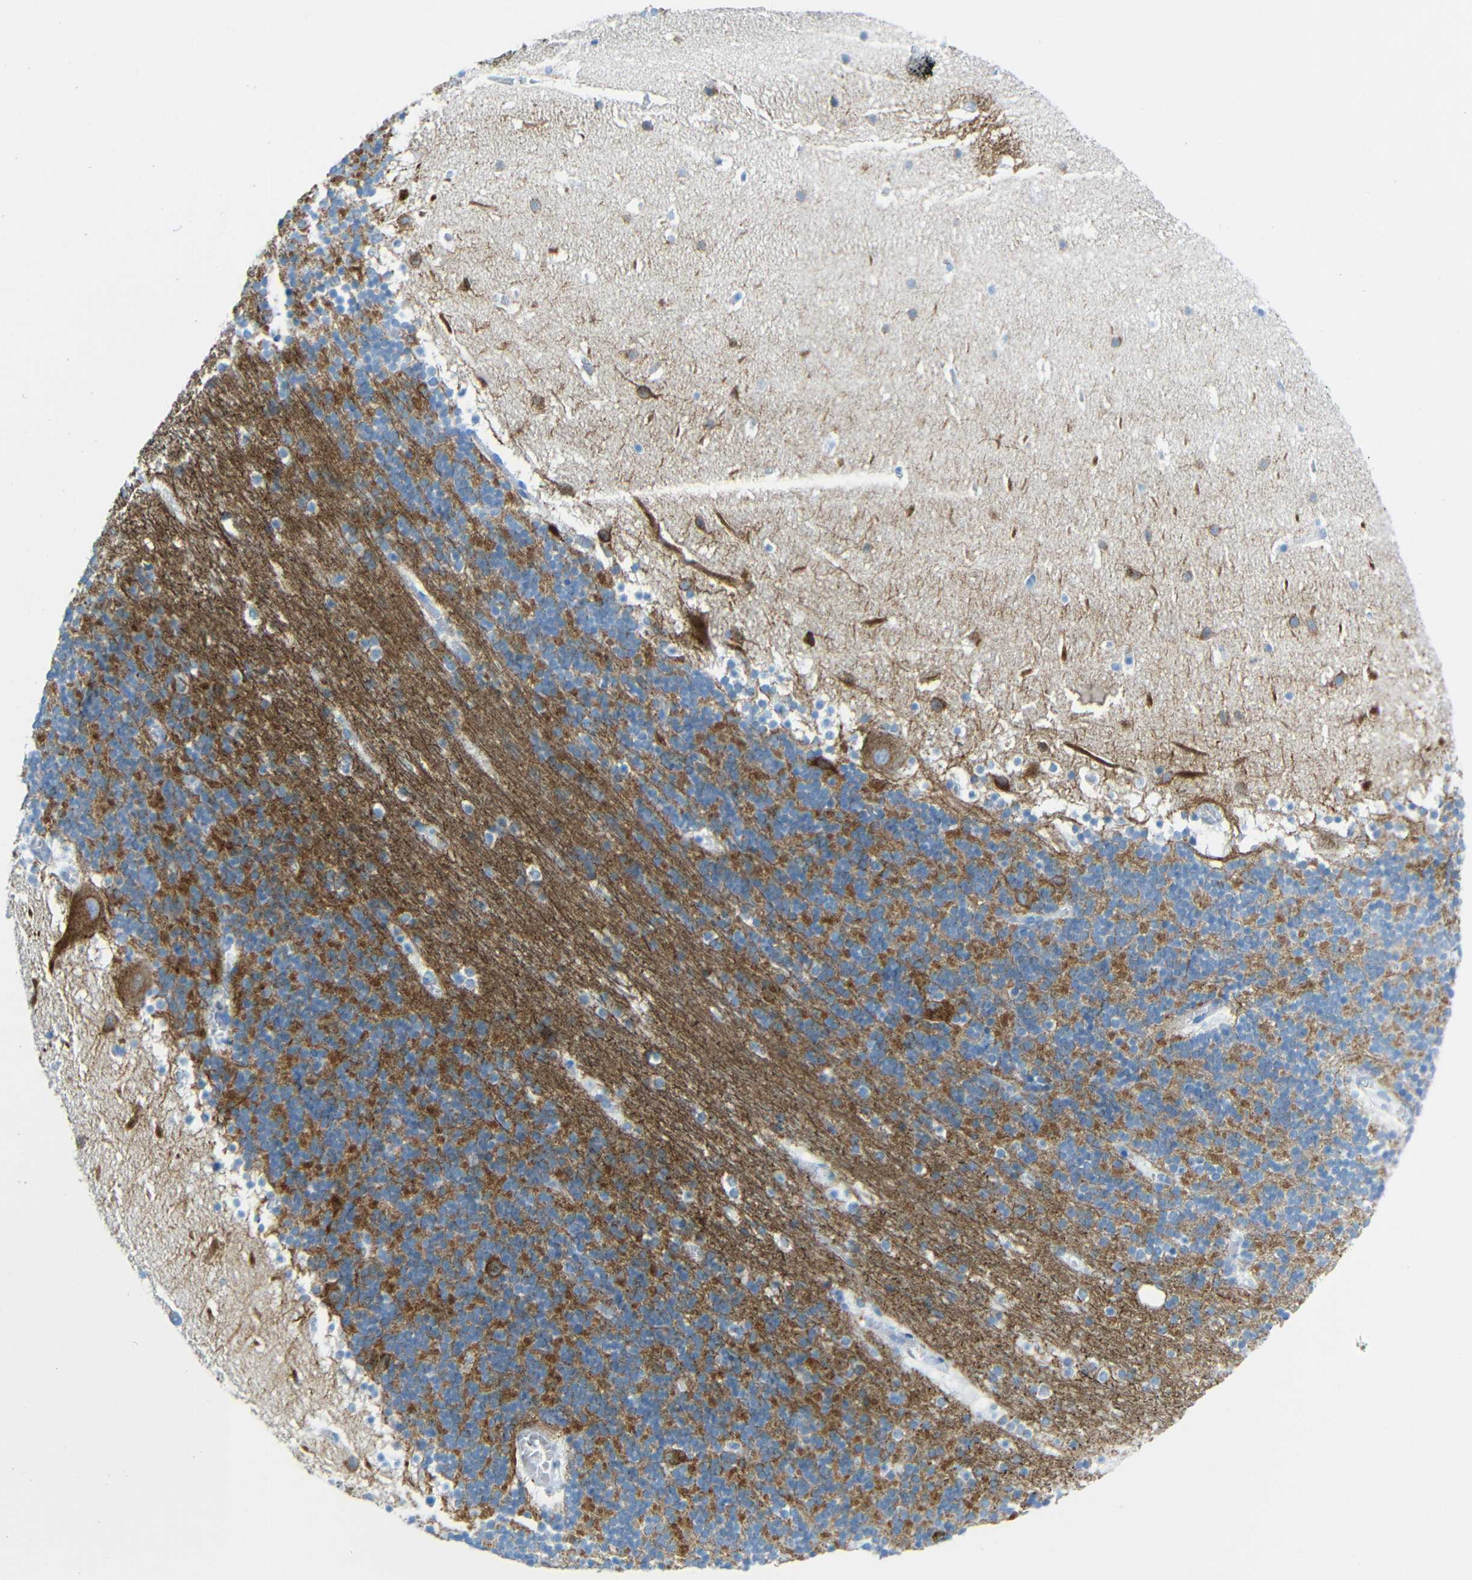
{"staining": {"intensity": "moderate", "quantity": "25%-75%", "location": "cytoplasmic/membranous"}, "tissue": "cerebellum", "cell_type": "Cells in granular layer", "image_type": "normal", "snomed": [{"axis": "morphology", "description": "Normal tissue, NOS"}, {"axis": "topography", "description": "Cerebellum"}], "caption": "Immunohistochemistry histopathology image of normal human cerebellum stained for a protein (brown), which displays medium levels of moderate cytoplasmic/membranous staining in about 25%-75% of cells in granular layer.", "gene": "TUBB4B", "patient": {"sex": "male", "age": 45}}